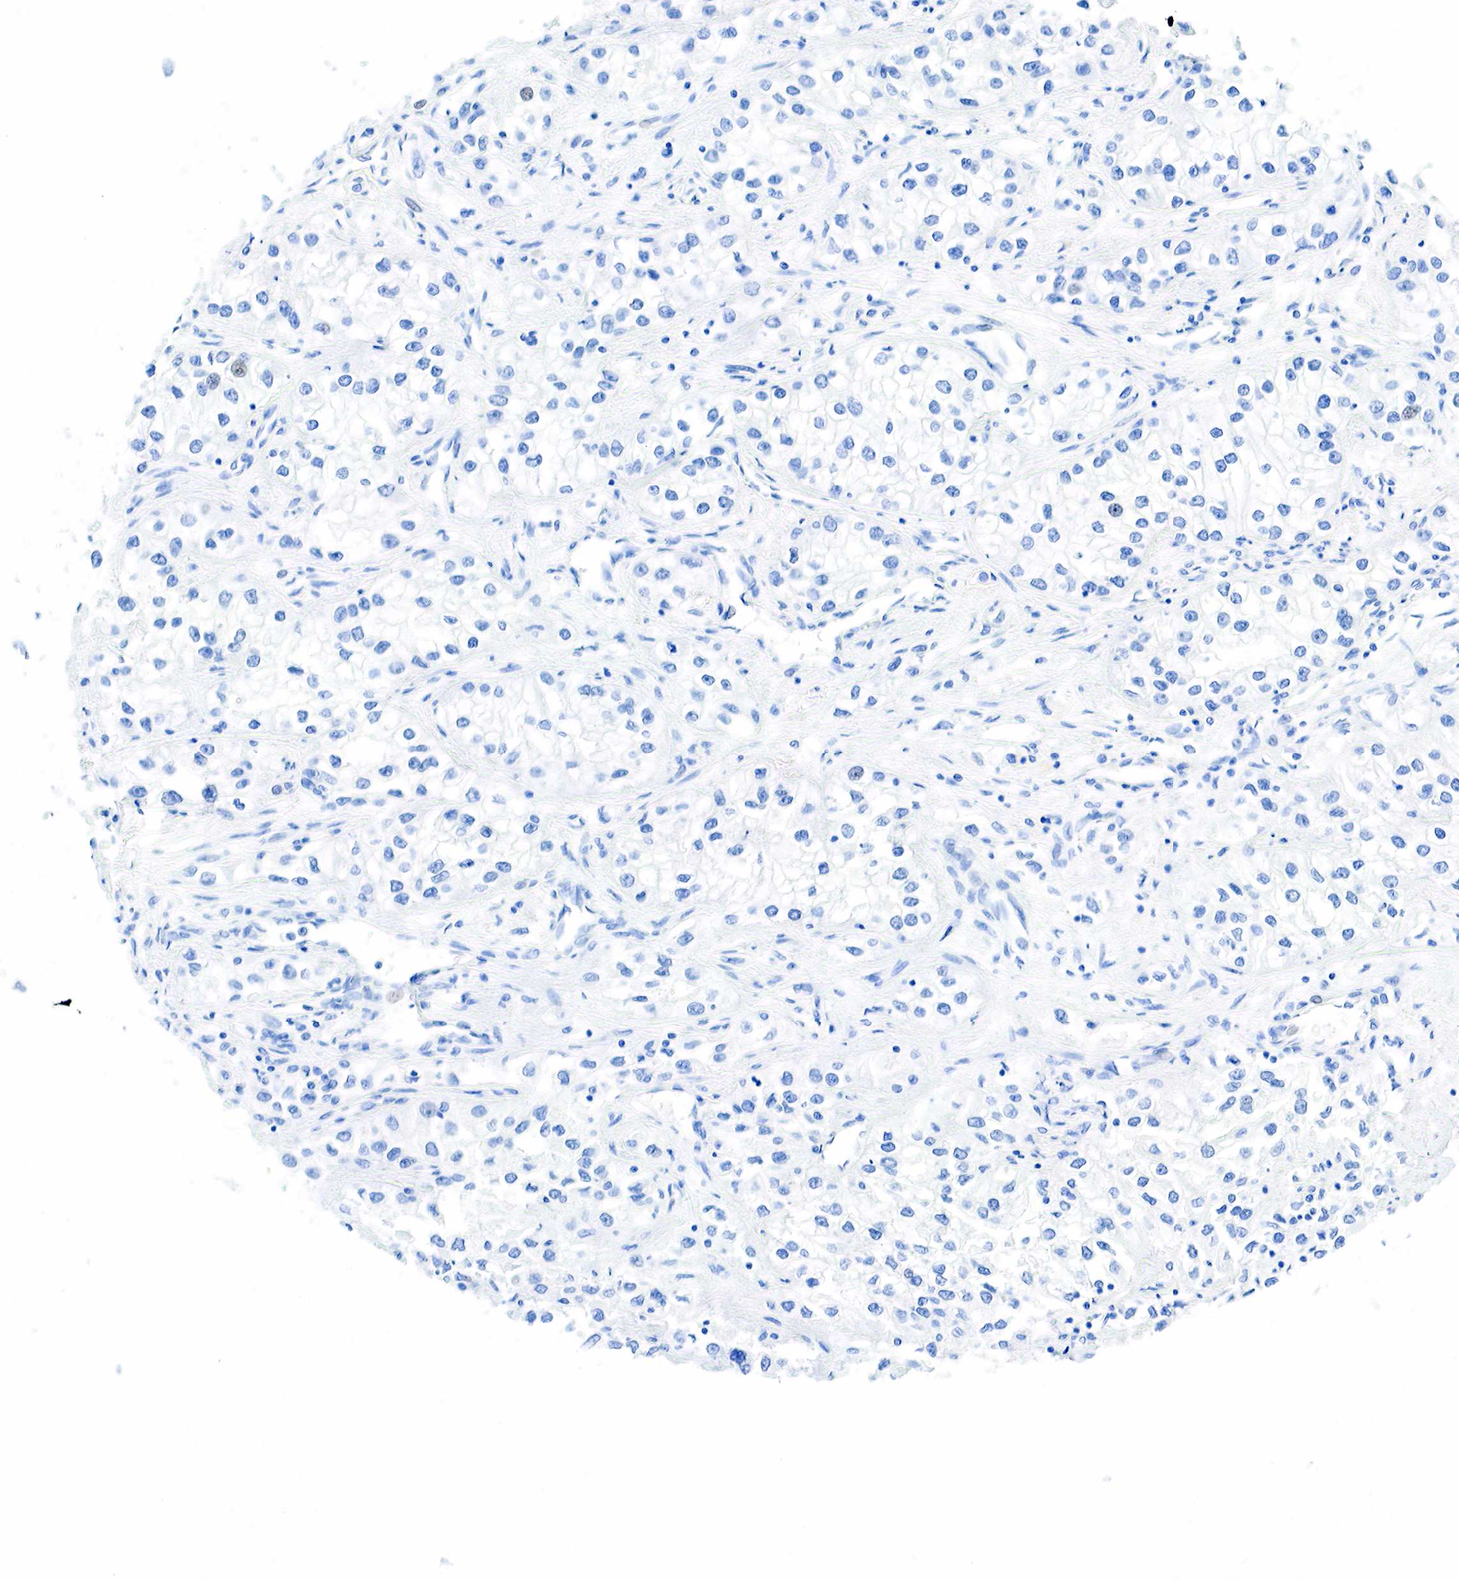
{"staining": {"intensity": "negative", "quantity": "none", "location": "none"}, "tissue": "renal cancer", "cell_type": "Tumor cells", "image_type": "cancer", "snomed": [{"axis": "morphology", "description": "Adenocarcinoma, NOS"}, {"axis": "topography", "description": "Kidney"}], "caption": "Tumor cells show no significant protein staining in renal adenocarcinoma.", "gene": "INHA", "patient": {"sex": "male", "age": 57}}